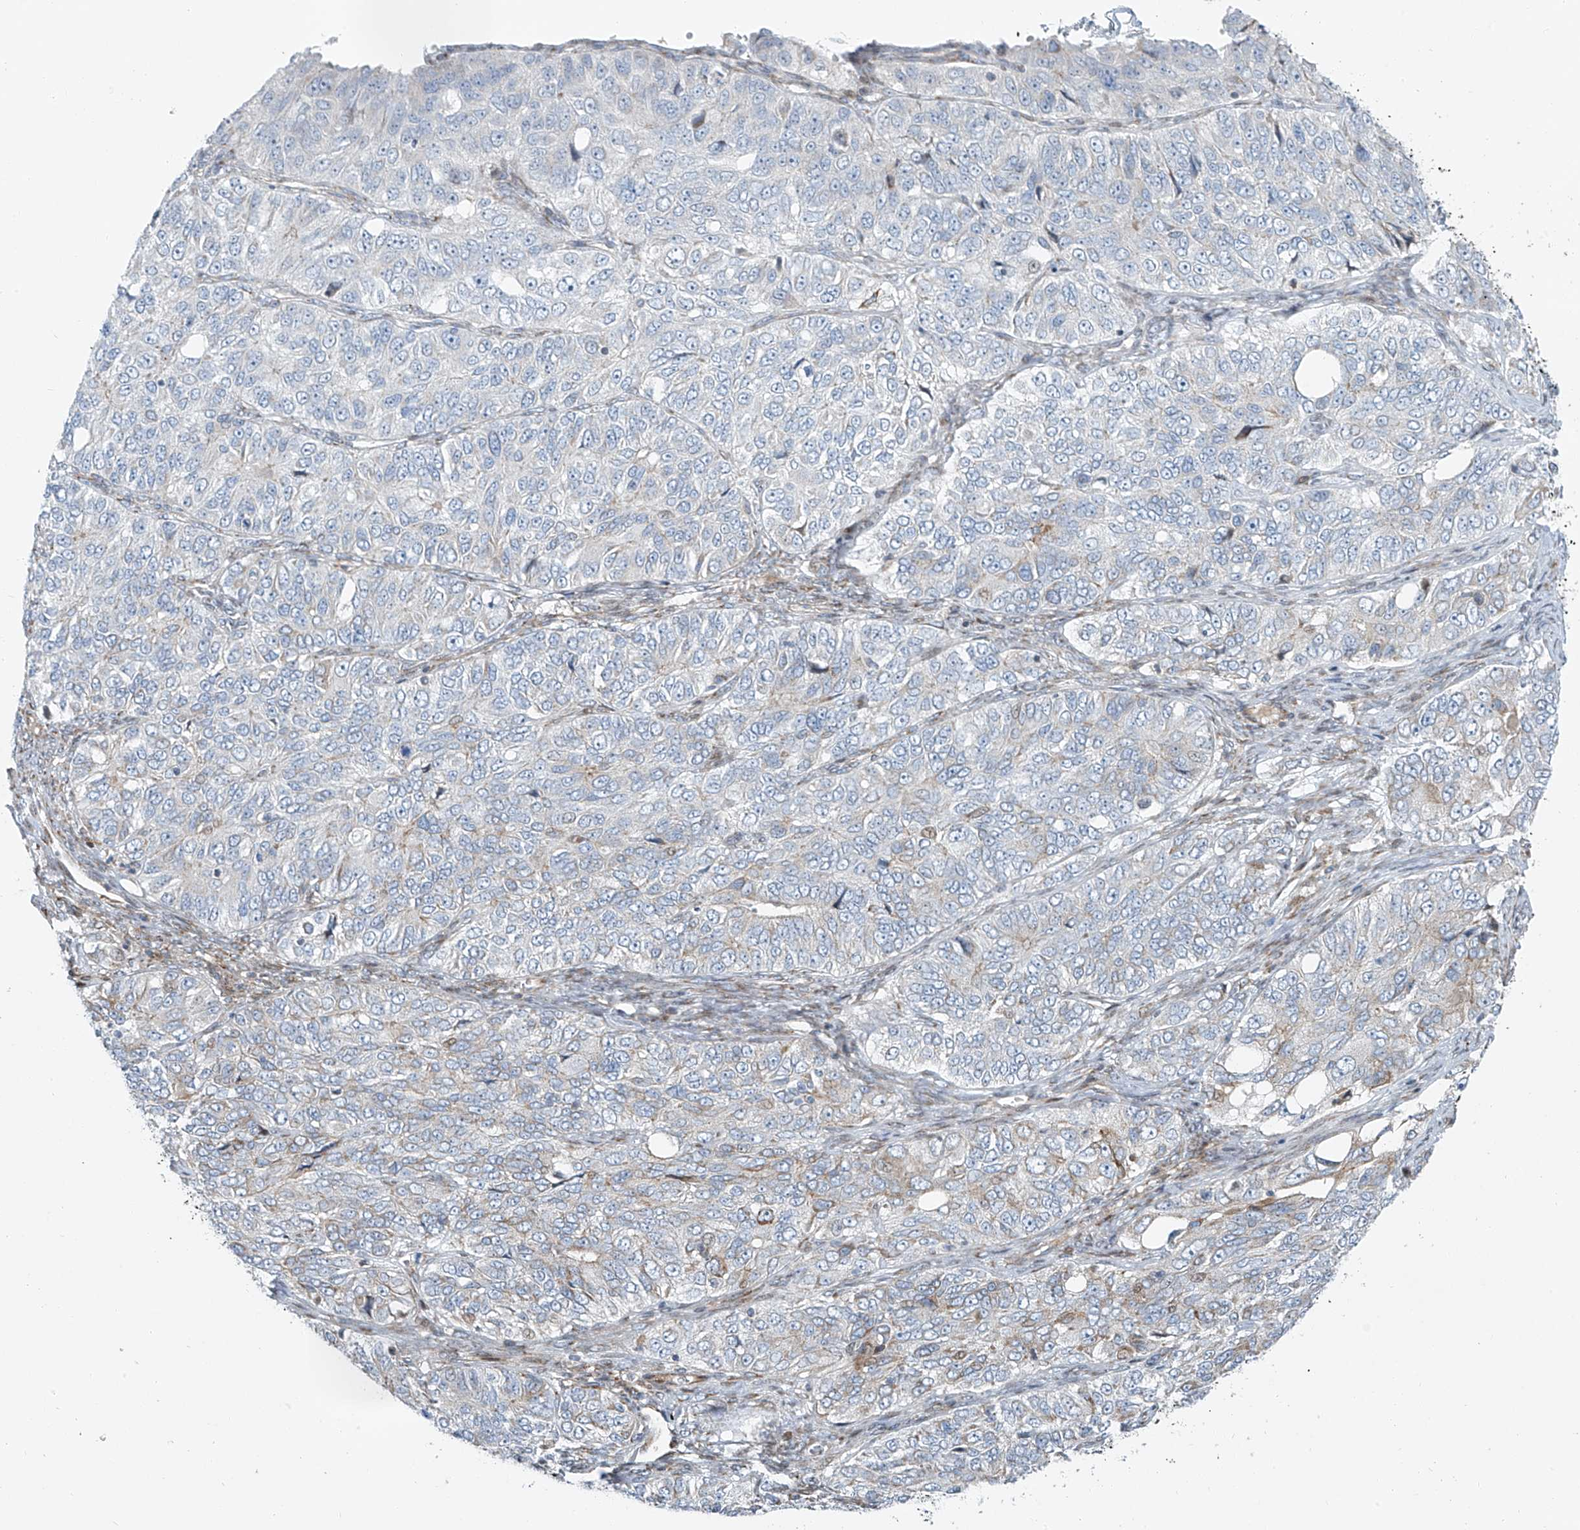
{"staining": {"intensity": "moderate", "quantity": "<25%", "location": "cytoplasmic/membranous"}, "tissue": "ovarian cancer", "cell_type": "Tumor cells", "image_type": "cancer", "snomed": [{"axis": "morphology", "description": "Carcinoma, endometroid"}, {"axis": "topography", "description": "Ovary"}], "caption": "Human ovarian cancer (endometroid carcinoma) stained with a brown dye shows moderate cytoplasmic/membranous positive expression in approximately <25% of tumor cells.", "gene": "HIC2", "patient": {"sex": "female", "age": 51}}